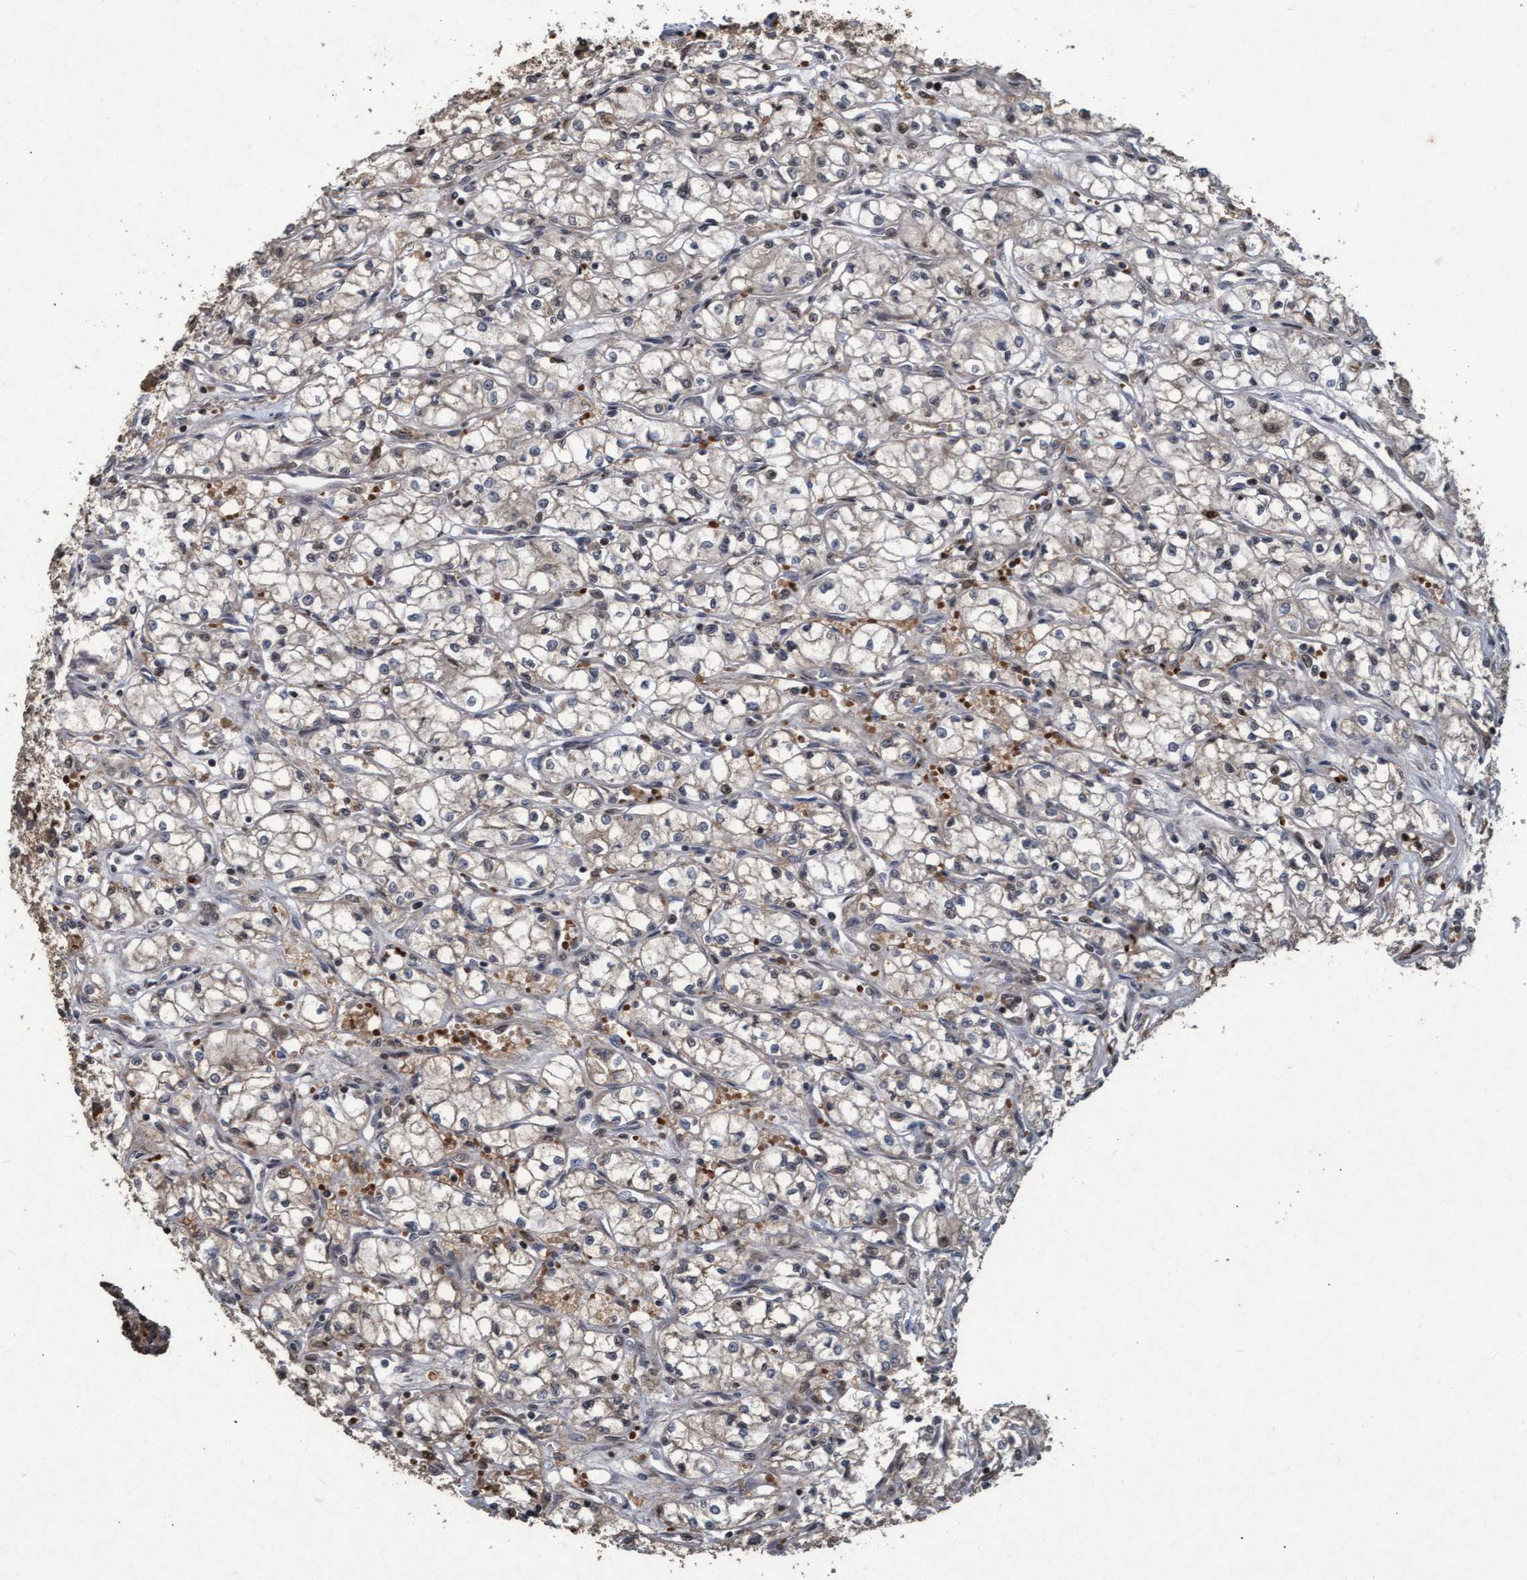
{"staining": {"intensity": "weak", "quantity": "25%-75%", "location": "cytoplasmic/membranous"}, "tissue": "renal cancer", "cell_type": "Tumor cells", "image_type": "cancer", "snomed": [{"axis": "morphology", "description": "Normal tissue, NOS"}, {"axis": "morphology", "description": "Adenocarcinoma, NOS"}, {"axis": "topography", "description": "Kidney"}], "caption": "This image displays IHC staining of adenocarcinoma (renal), with low weak cytoplasmic/membranous expression in about 25%-75% of tumor cells.", "gene": "KCNC2", "patient": {"sex": "male", "age": 59}}